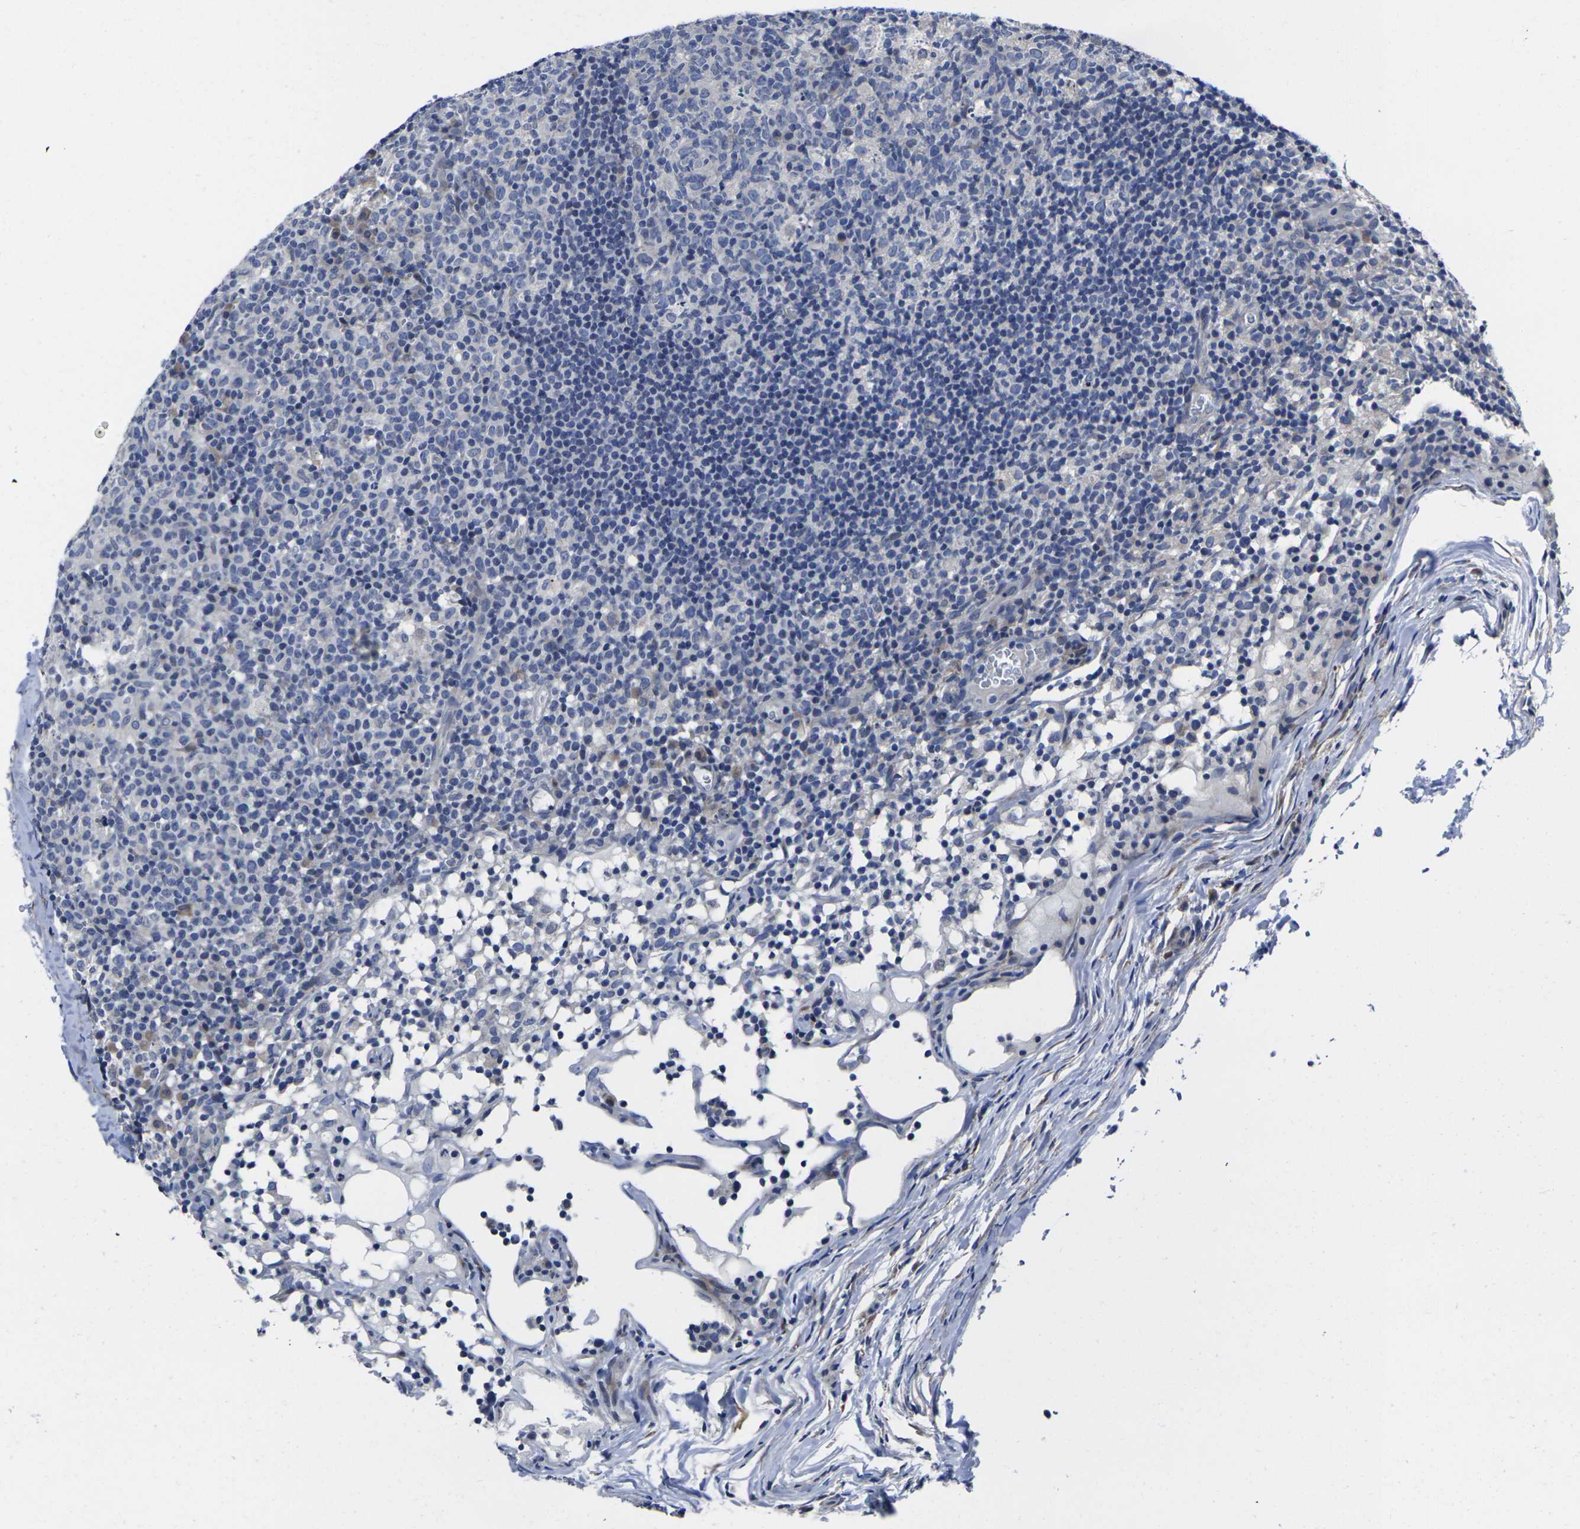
{"staining": {"intensity": "negative", "quantity": "none", "location": "none"}, "tissue": "lymph node", "cell_type": "Germinal center cells", "image_type": "normal", "snomed": [{"axis": "morphology", "description": "Normal tissue, NOS"}, {"axis": "morphology", "description": "Inflammation, NOS"}, {"axis": "topography", "description": "Lymph node"}], "caption": "The immunohistochemistry (IHC) image has no significant staining in germinal center cells of lymph node.", "gene": "CYP2C8", "patient": {"sex": "male", "age": 55}}